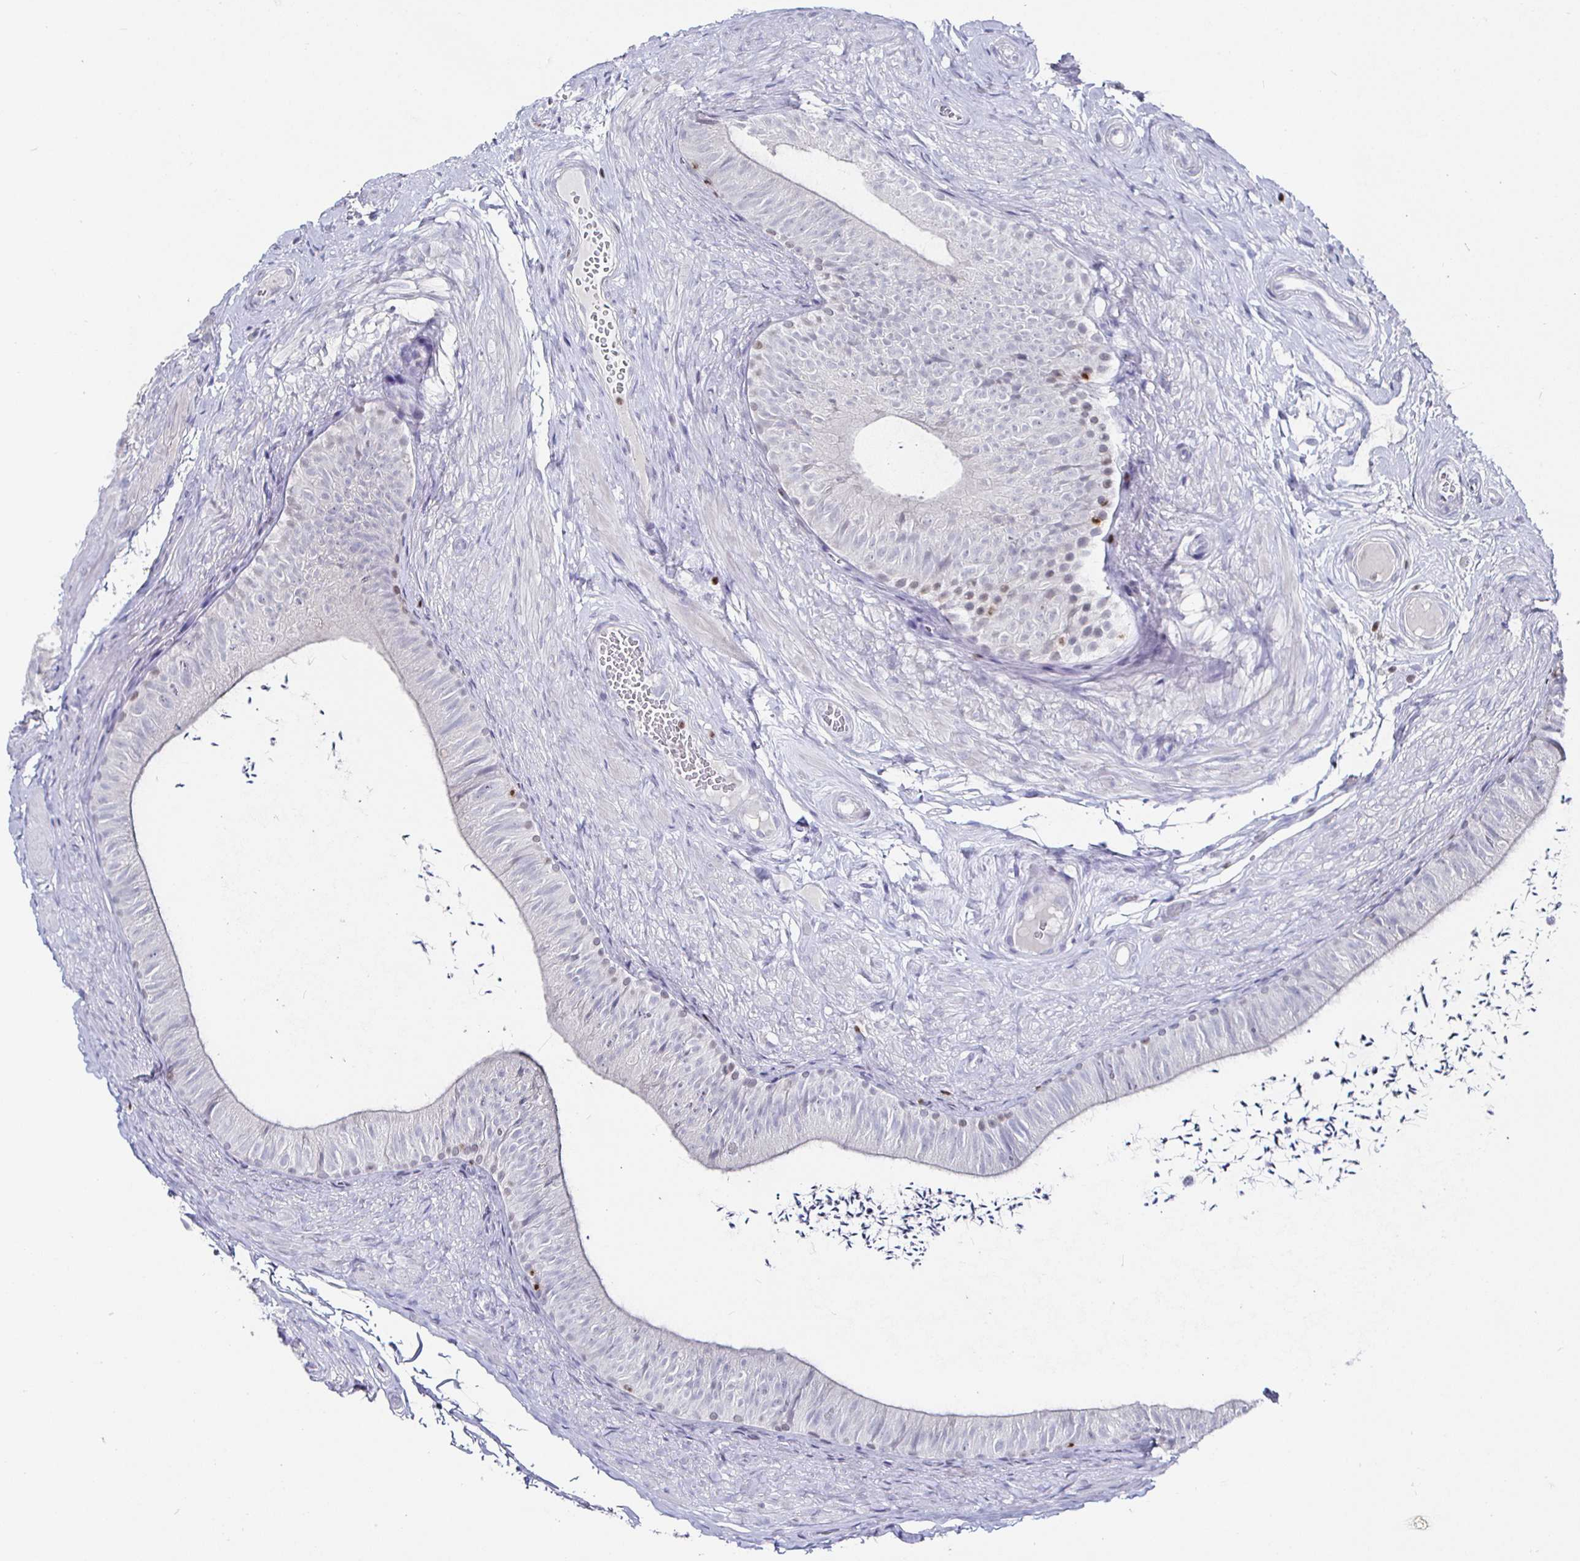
{"staining": {"intensity": "negative", "quantity": "none", "location": "none"}, "tissue": "epididymis", "cell_type": "Glandular cells", "image_type": "normal", "snomed": [{"axis": "morphology", "description": "Normal tissue, NOS"}, {"axis": "topography", "description": "Epididymis, spermatic cord, NOS"}, {"axis": "topography", "description": "Epididymis"}, {"axis": "topography", "description": "Peripheral nerve tissue"}], "caption": "This histopathology image is of normal epididymis stained with IHC to label a protein in brown with the nuclei are counter-stained blue. There is no staining in glandular cells.", "gene": "RUNX2", "patient": {"sex": "male", "age": 29}}